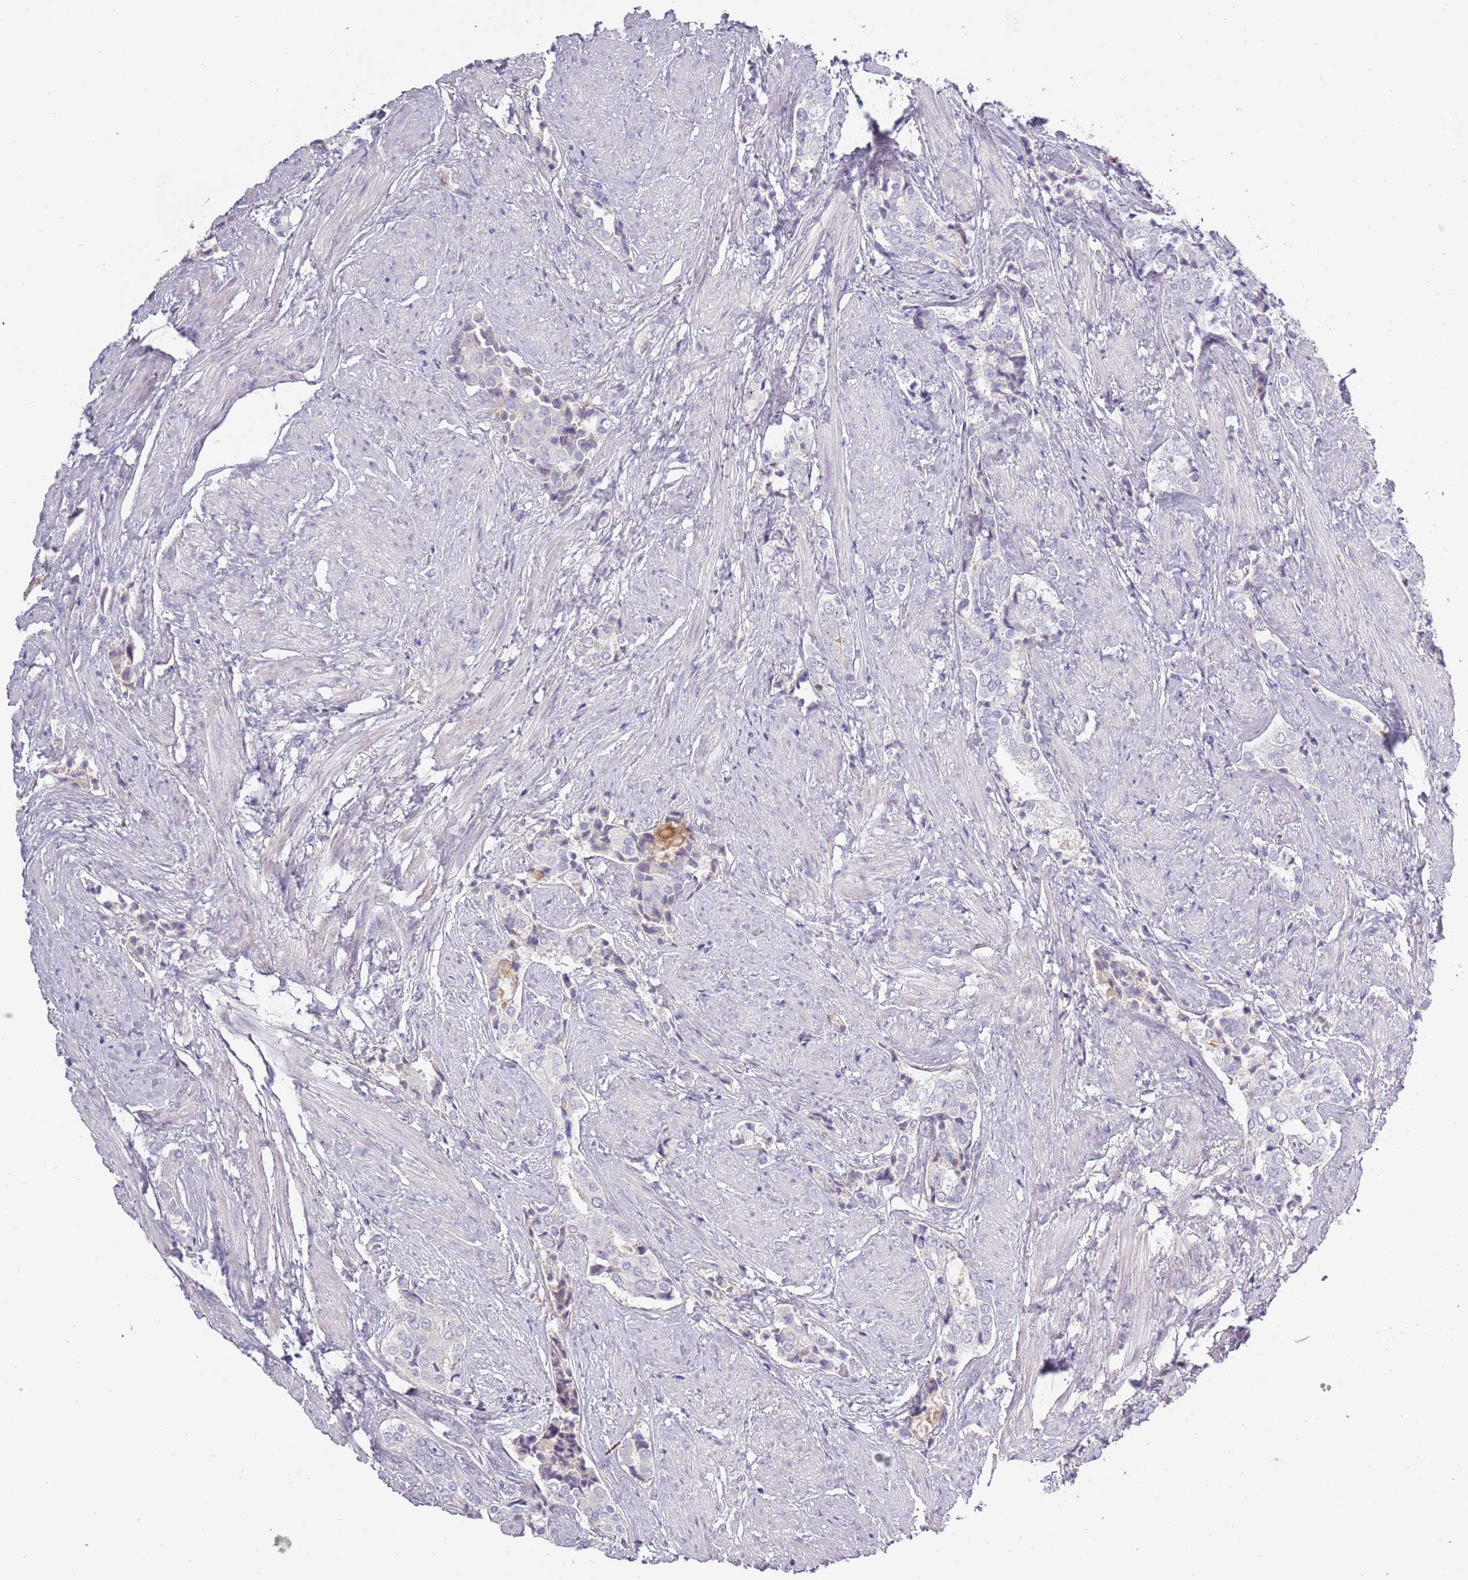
{"staining": {"intensity": "negative", "quantity": "none", "location": "none"}, "tissue": "prostate cancer", "cell_type": "Tumor cells", "image_type": "cancer", "snomed": [{"axis": "morphology", "description": "Adenocarcinoma, High grade"}, {"axis": "topography", "description": "Prostate"}], "caption": "An image of human prostate cancer is negative for staining in tumor cells. (DAB (3,3'-diaminobenzidine) IHC, high magnification).", "gene": "TNFRSF6B", "patient": {"sex": "male", "age": 71}}